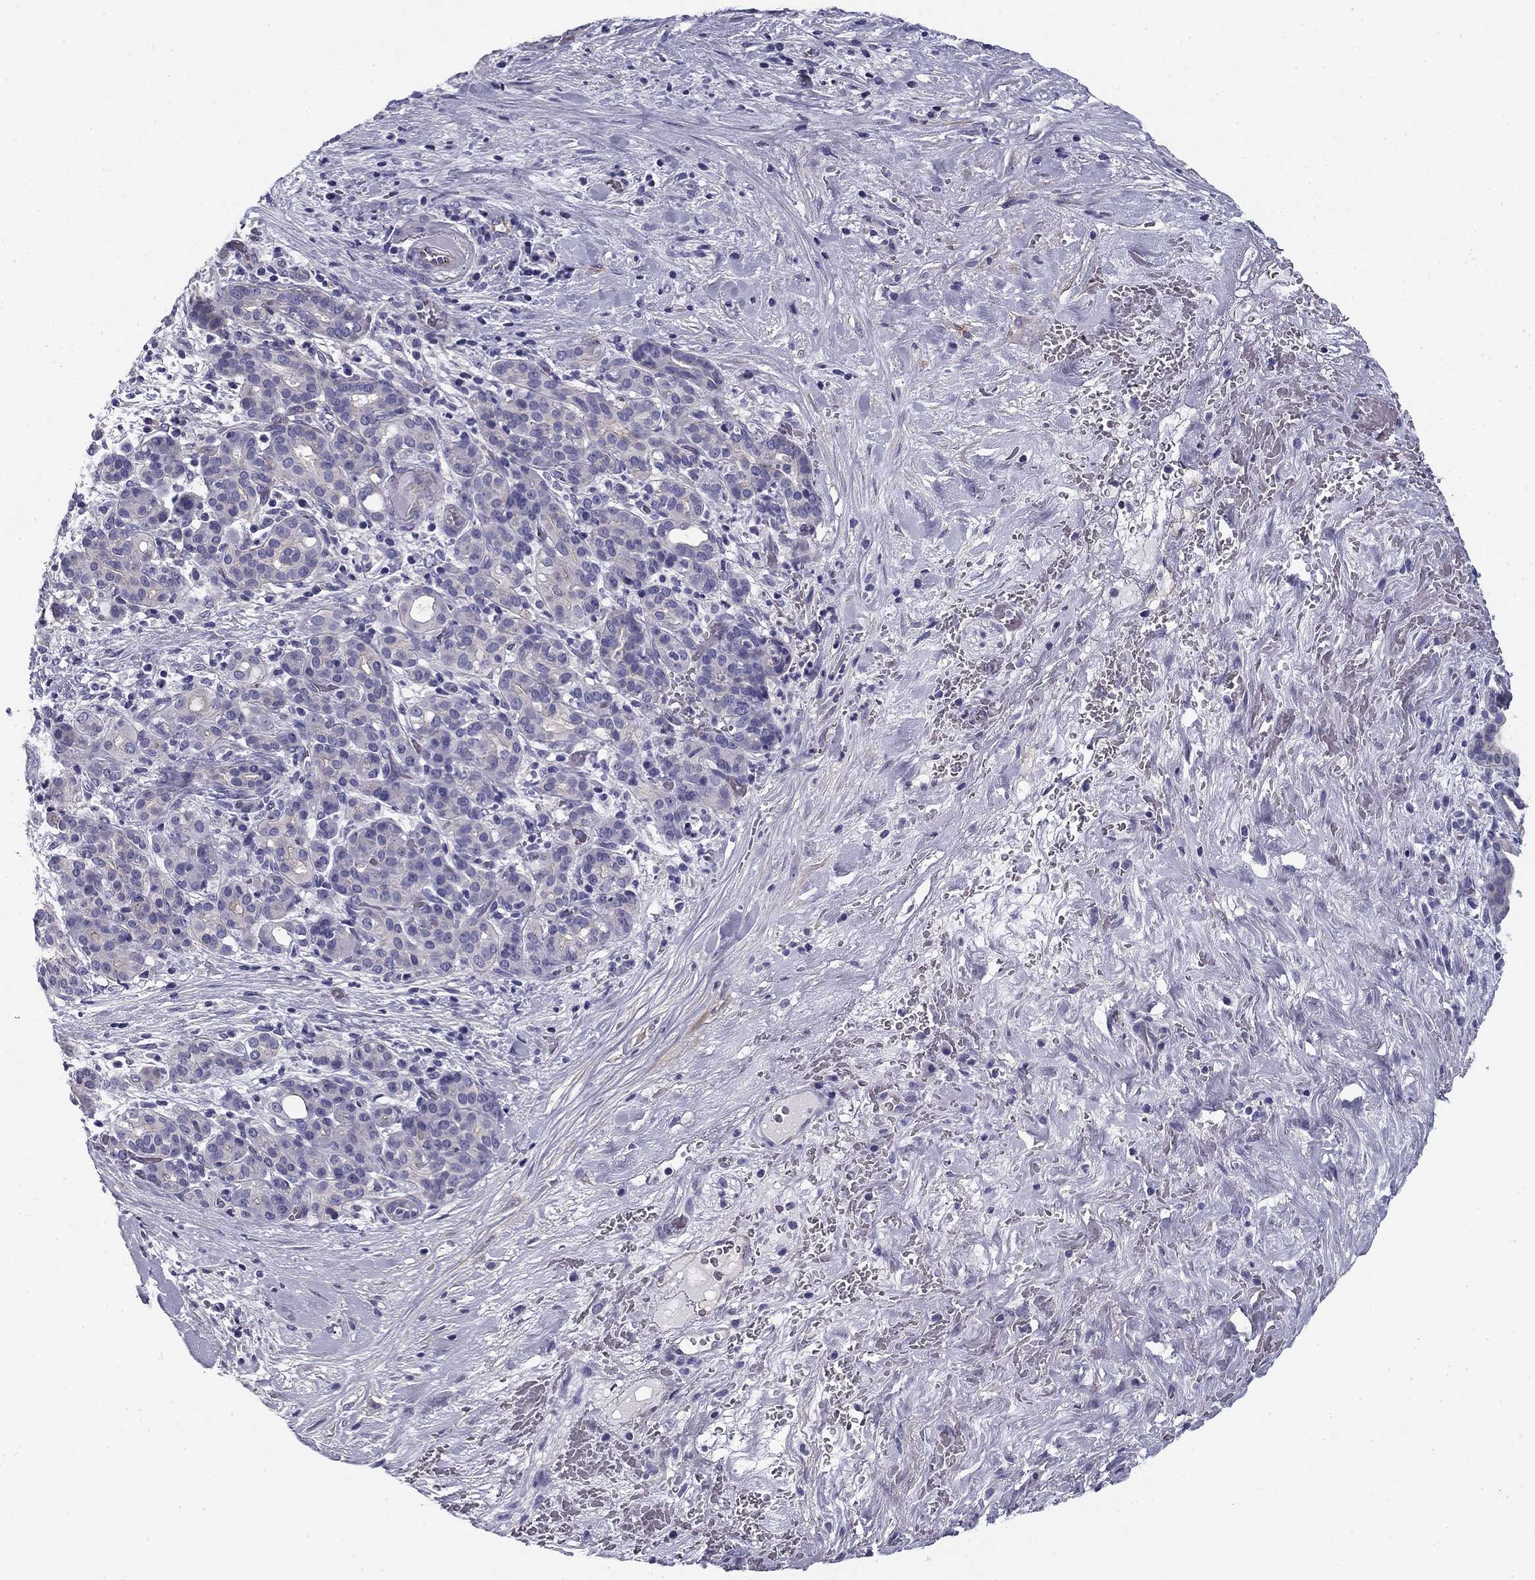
{"staining": {"intensity": "strong", "quantity": "25%-75%", "location": "cytoplasmic/membranous"}, "tissue": "pancreatic cancer", "cell_type": "Tumor cells", "image_type": "cancer", "snomed": [{"axis": "morphology", "description": "Adenocarcinoma, NOS"}, {"axis": "topography", "description": "Pancreas"}], "caption": "A micrograph showing strong cytoplasmic/membranous expression in about 25%-75% of tumor cells in pancreatic cancer, as visualized by brown immunohistochemical staining.", "gene": "FLNC", "patient": {"sex": "male", "age": 44}}